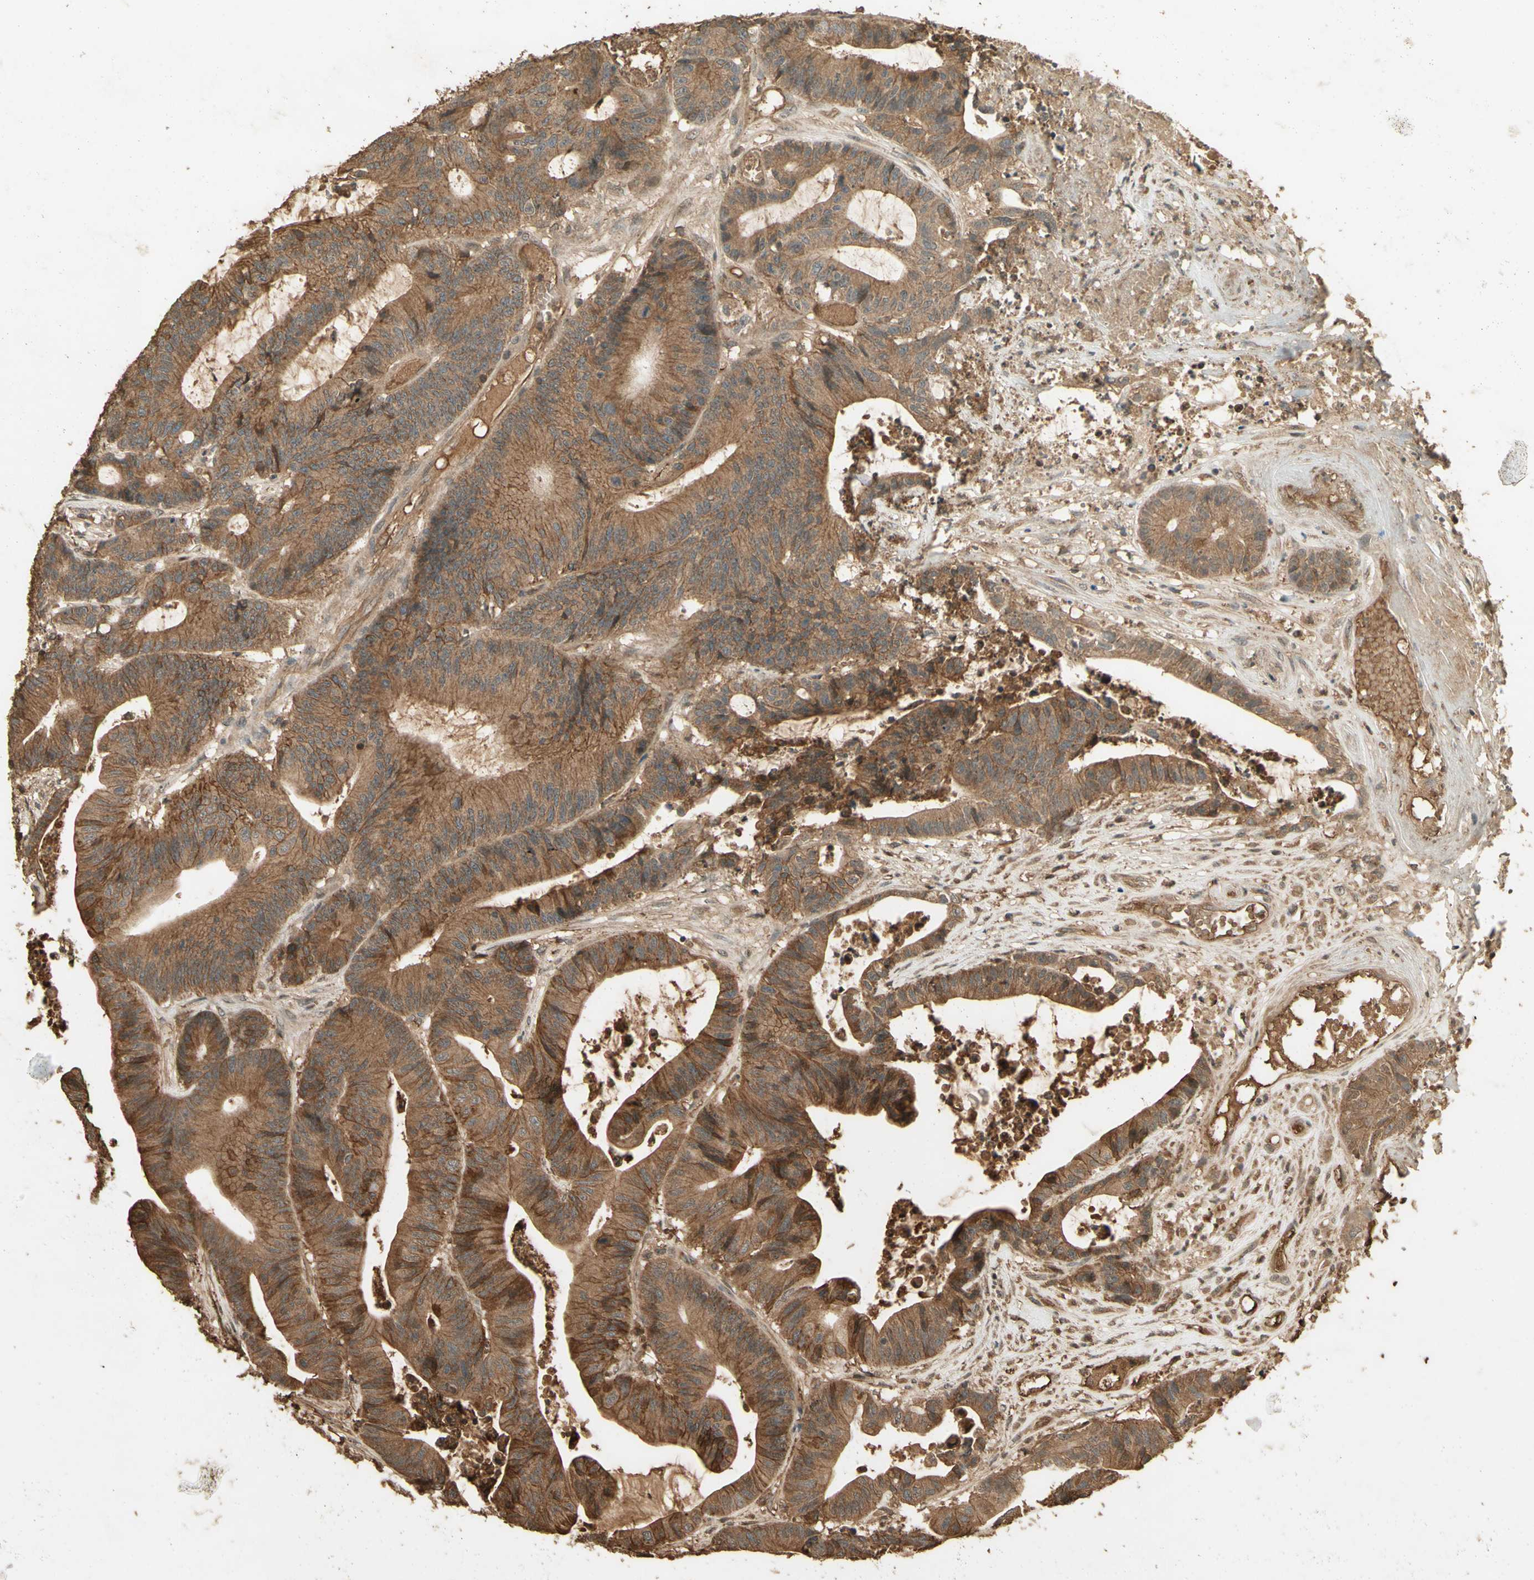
{"staining": {"intensity": "moderate", "quantity": ">75%", "location": "cytoplasmic/membranous"}, "tissue": "colorectal cancer", "cell_type": "Tumor cells", "image_type": "cancer", "snomed": [{"axis": "morphology", "description": "Adenocarcinoma, NOS"}, {"axis": "topography", "description": "Colon"}], "caption": "Moderate cytoplasmic/membranous positivity for a protein is appreciated in approximately >75% of tumor cells of adenocarcinoma (colorectal) using IHC.", "gene": "SMAD9", "patient": {"sex": "female", "age": 84}}